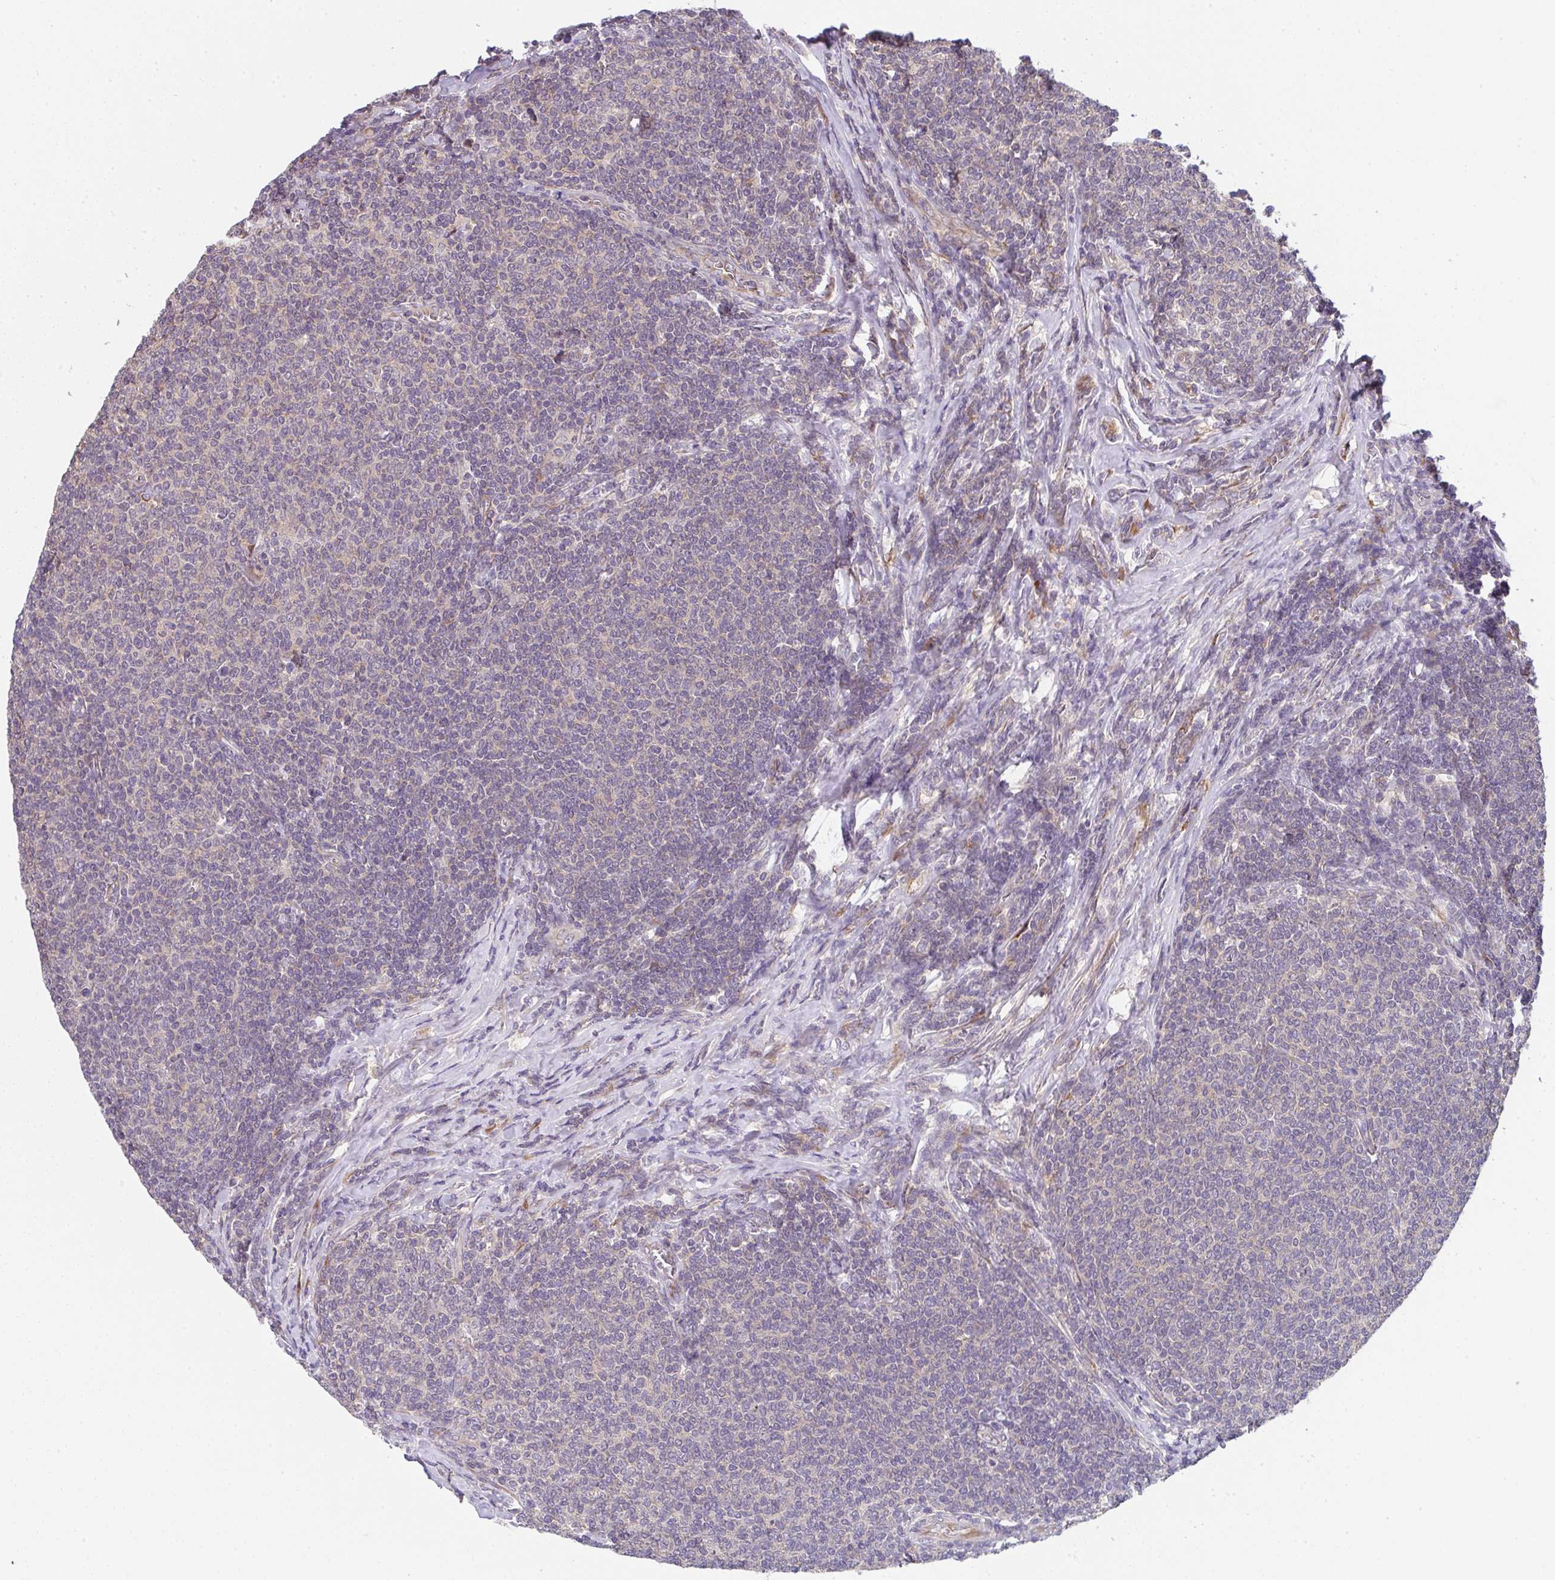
{"staining": {"intensity": "negative", "quantity": "none", "location": "none"}, "tissue": "lymphoma", "cell_type": "Tumor cells", "image_type": "cancer", "snomed": [{"axis": "morphology", "description": "Malignant lymphoma, non-Hodgkin's type, Low grade"}, {"axis": "topography", "description": "Lymph node"}], "caption": "Human lymphoma stained for a protein using immunohistochemistry (IHC) reveals no staining in tumor cells.", "gene": "TSPAN31", "patient": {"sex": "male", "age": 52}}